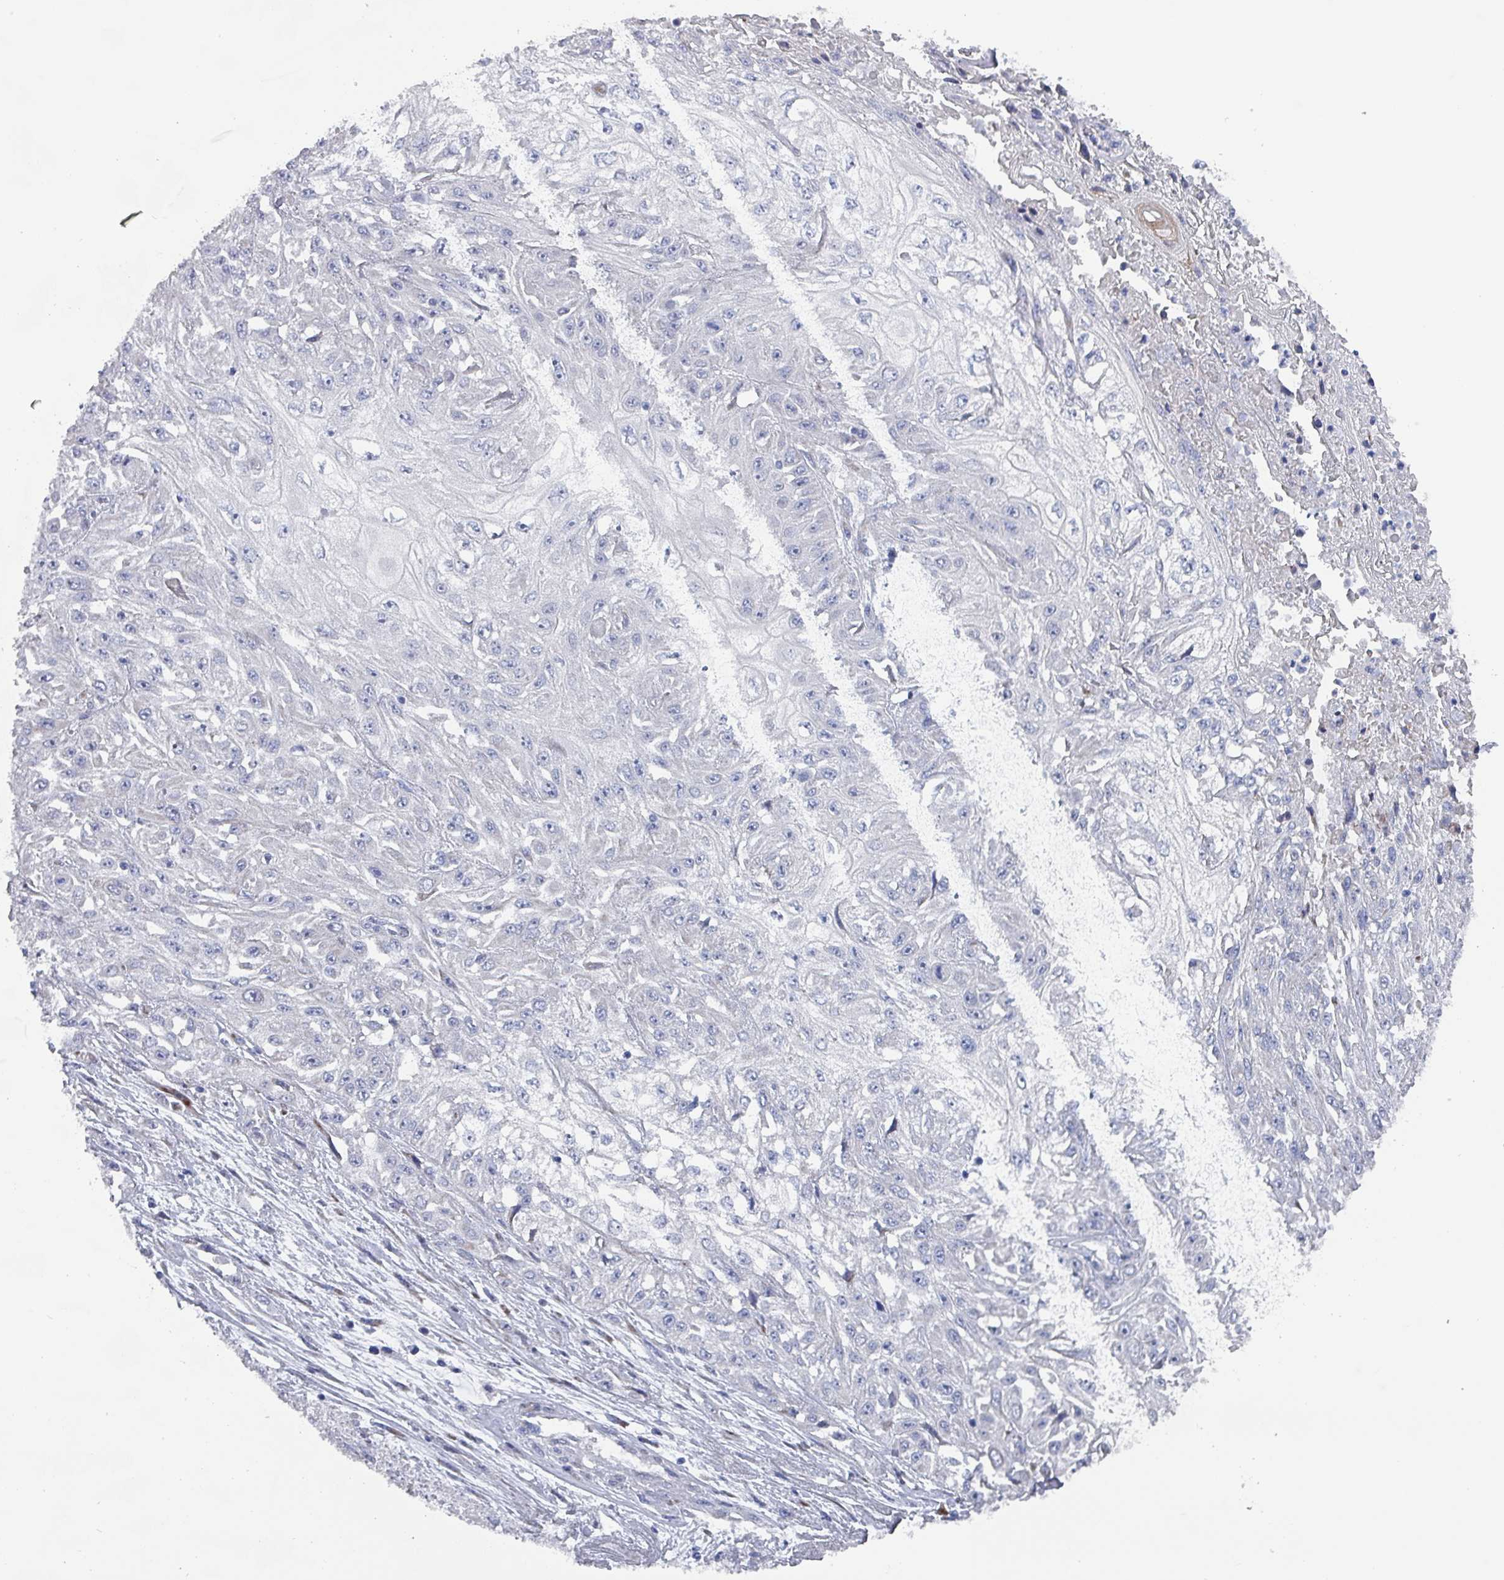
{"staining": {"intensity": "negative", "quantity": "none", "location": "none"}, "tissue": "skin cancer", "cell_type": "Tumor cells", "image_type": "cancer", "snomed": [{"axis": "morphology", "description": "Squamous cell carcinoma, NOS"}, {"axis": "morphology", "description": "Squamous cell carcinoma, metastatic, NOS"}, {"axis": "topography", "description": "Skin"}, {"axis": "topography", "description": "Lymph node"}], "caption": "Immunohistochemistry histopathology image of human skin cancer stained for a protein (brown), which demonstrates no expression in tumor cells.", "gene": "DRD5", "patient": {"sex": "male", "age": 75}}